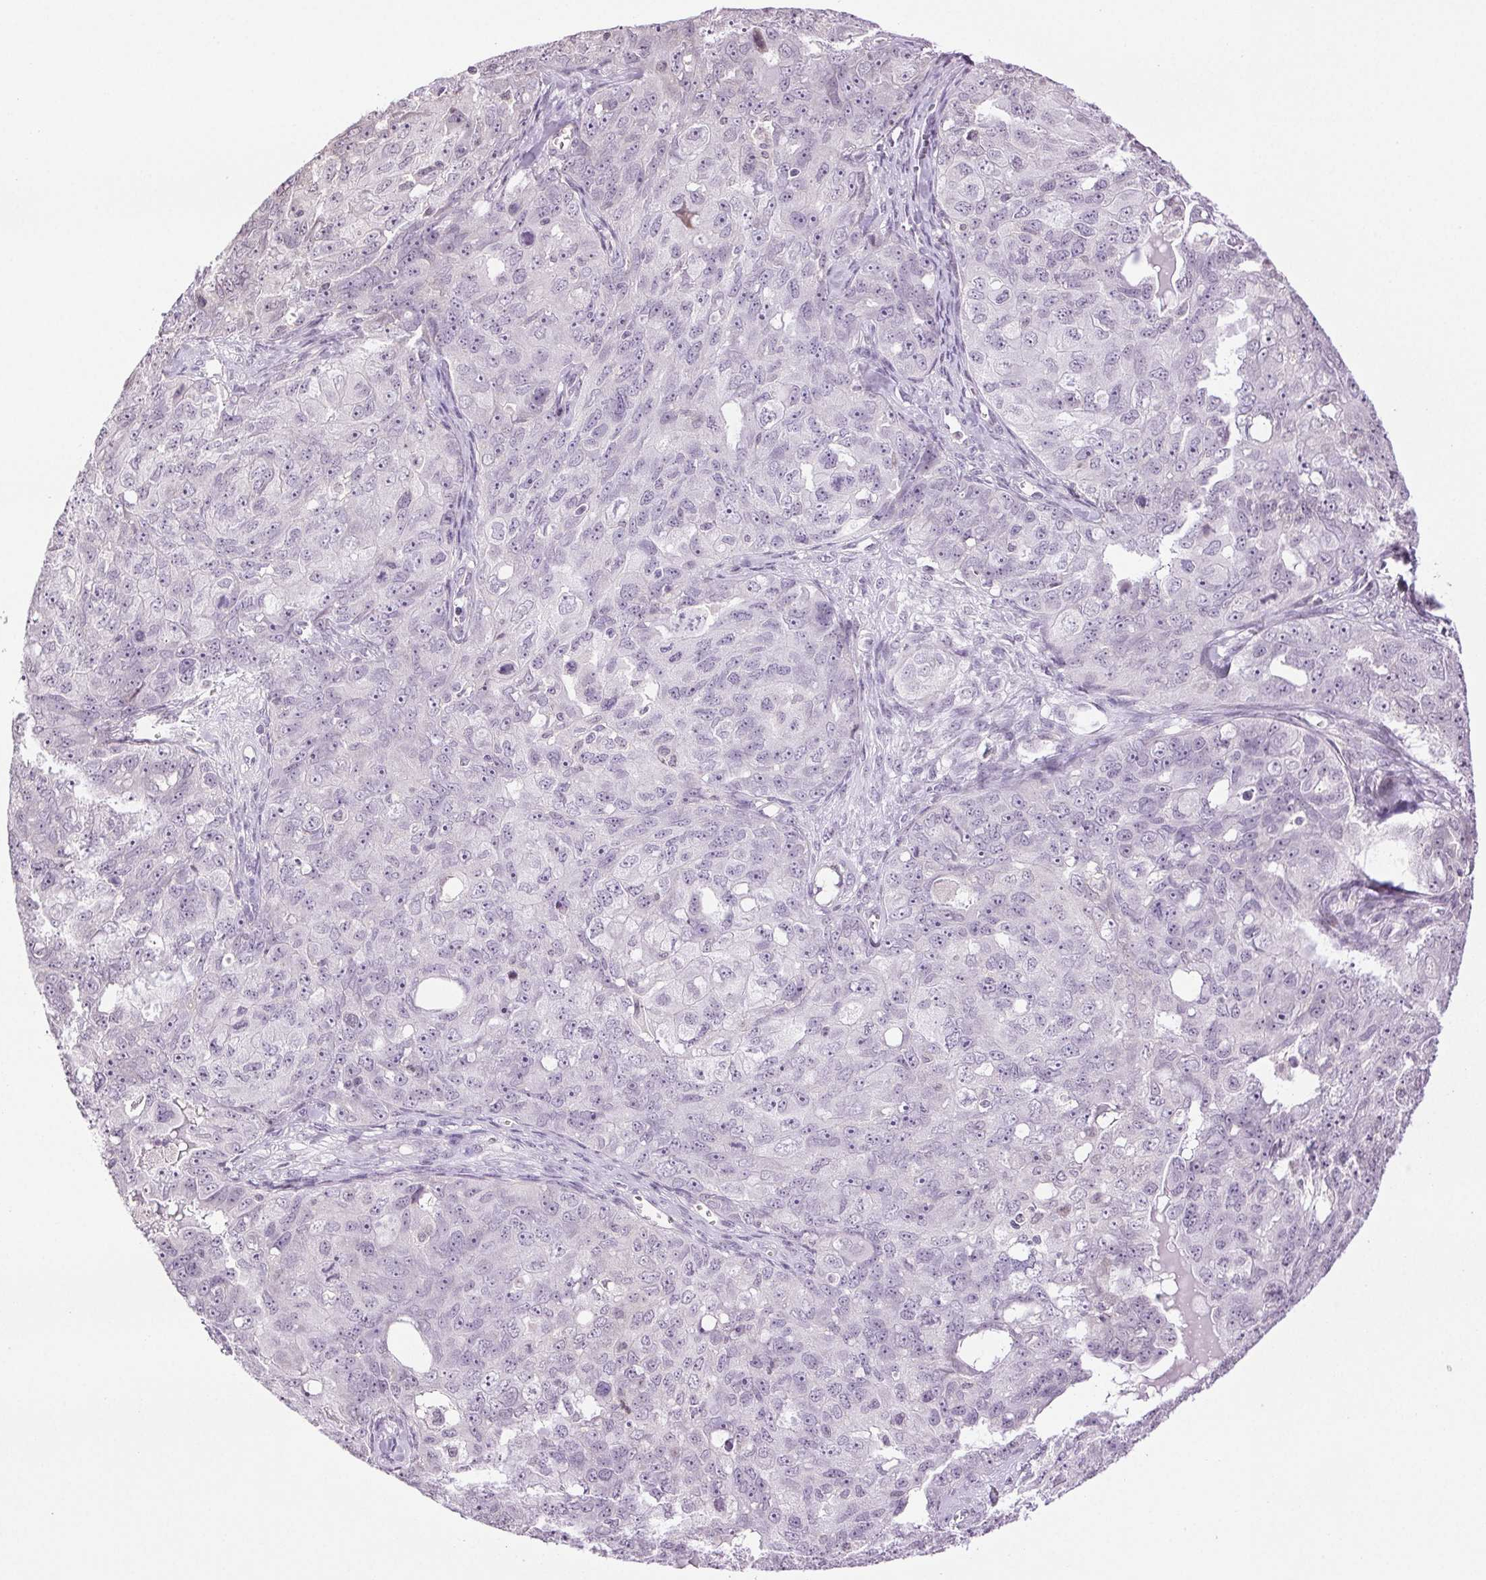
{"staining": {"intensity": "negative", "quantity": "none", "location": "none"}, "tissue": "ovarian cancer", "cell_type": "Tumor cells", "image_type": "cancer", "snomed": [{"axis": "morphology", "description": "Carcinoma, endometroid"}, {"axis": "topography", "description": "Ovary"}], "caption": "Immunohistochemistry image of neoplastic tissue: human ovarian cancer stained with DAB (3,3'-diaminobenzidine) demonstrates no significant protein positivity in tumor cells.", "gene": "TNNT3", "patient": {"sex": "female", "age": 70}}